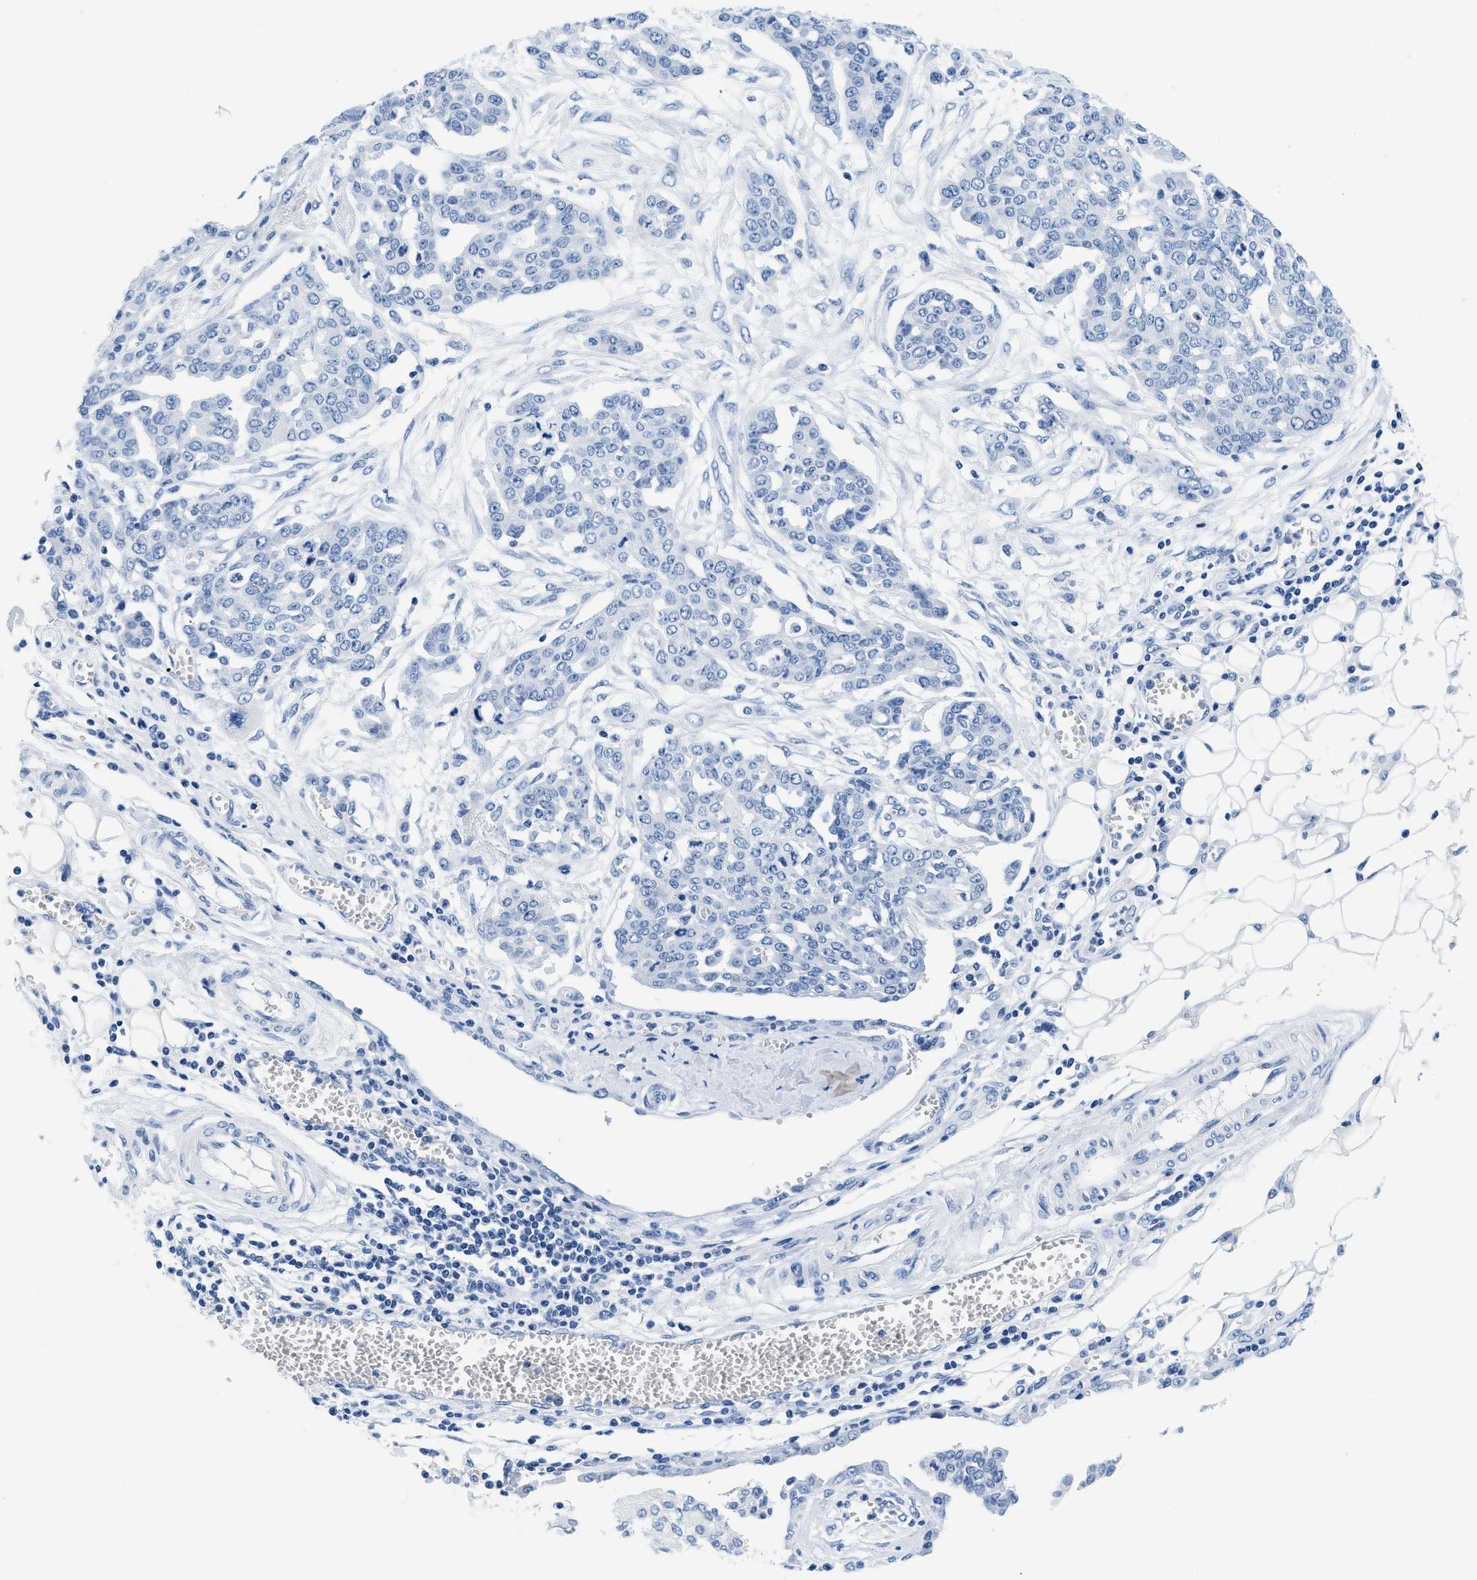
{"staining": {"intensity": "negative", "quantity": "none", "location": "none"}, "tissue": "ovarian cancer", "cell_type": "Tumor cells", "image_type": "cancer", "snomed": [{"axis": "morphology", "description": "Cystadenocarcinoma, serous, NOS"}, {"axis": "topography", "description": "Soft tissue"}, {"axis": "topography", "description": "Ovary"}], "caption": "High power microscopy micrograph of an IHC photomicrograph of ovarian cancer (serous cystadenocarcinoma), revealing no significant expression in tumor cells.", "gene": "GSN", "patient": {"sex": "female", "age": 57}}